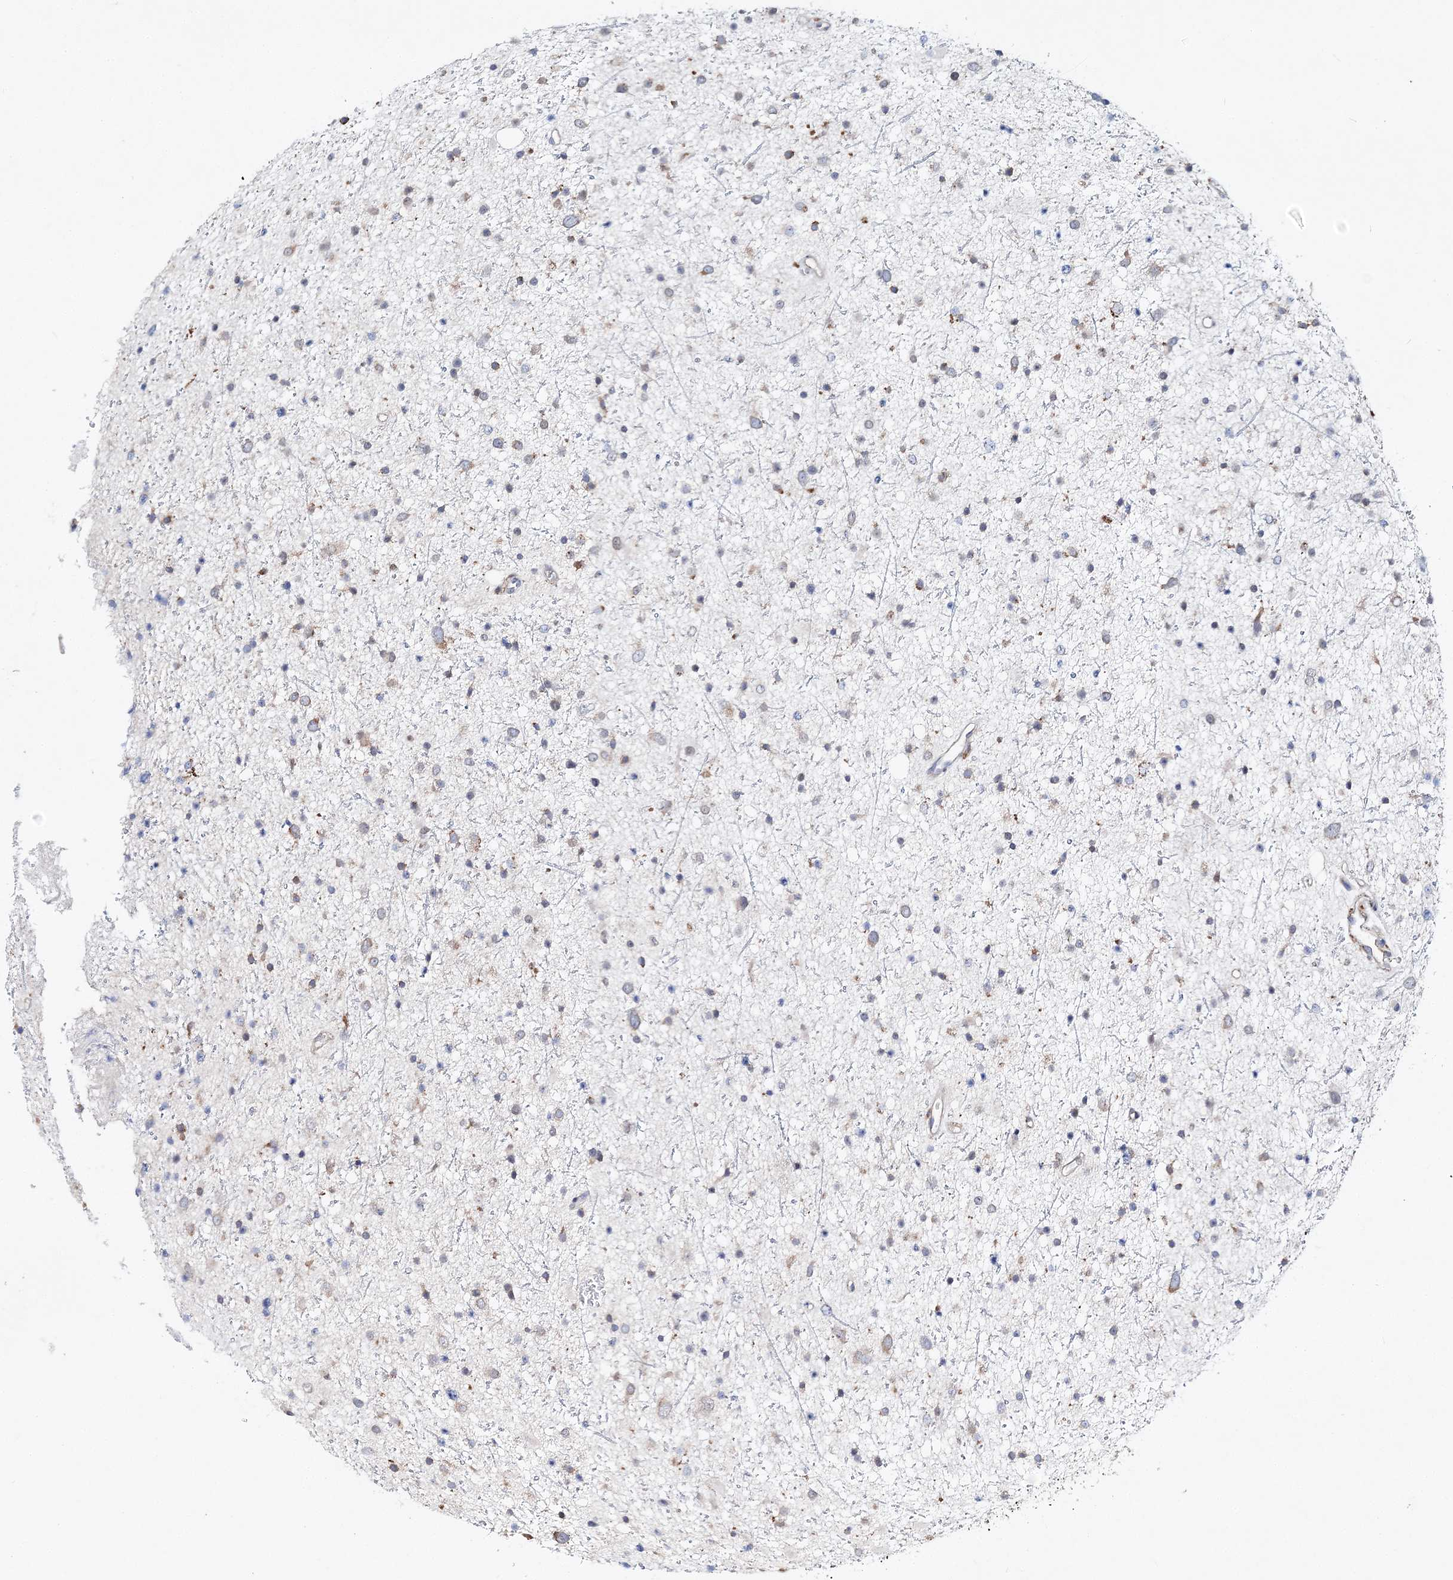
{"staining": {"intensity": "moderate", "quantity": "<25%", "location": "cytoplasmic/membranous"}, "tissue": "glioma", "cell_type": "Tumor cells", "image_type": "cancer", "snomed": [{"axis": "morphology", "description": "Glioma, malignant, Low grade"}, {"axis": "topography", "description": "Cerebral cortex"}], "caption": "Moderate cytoplasmic/membranous protein expression is present in about <25% of tumor cells in glioma.", "gene": "C3orf38", "patient": {"sex": "female", "age": 39}}